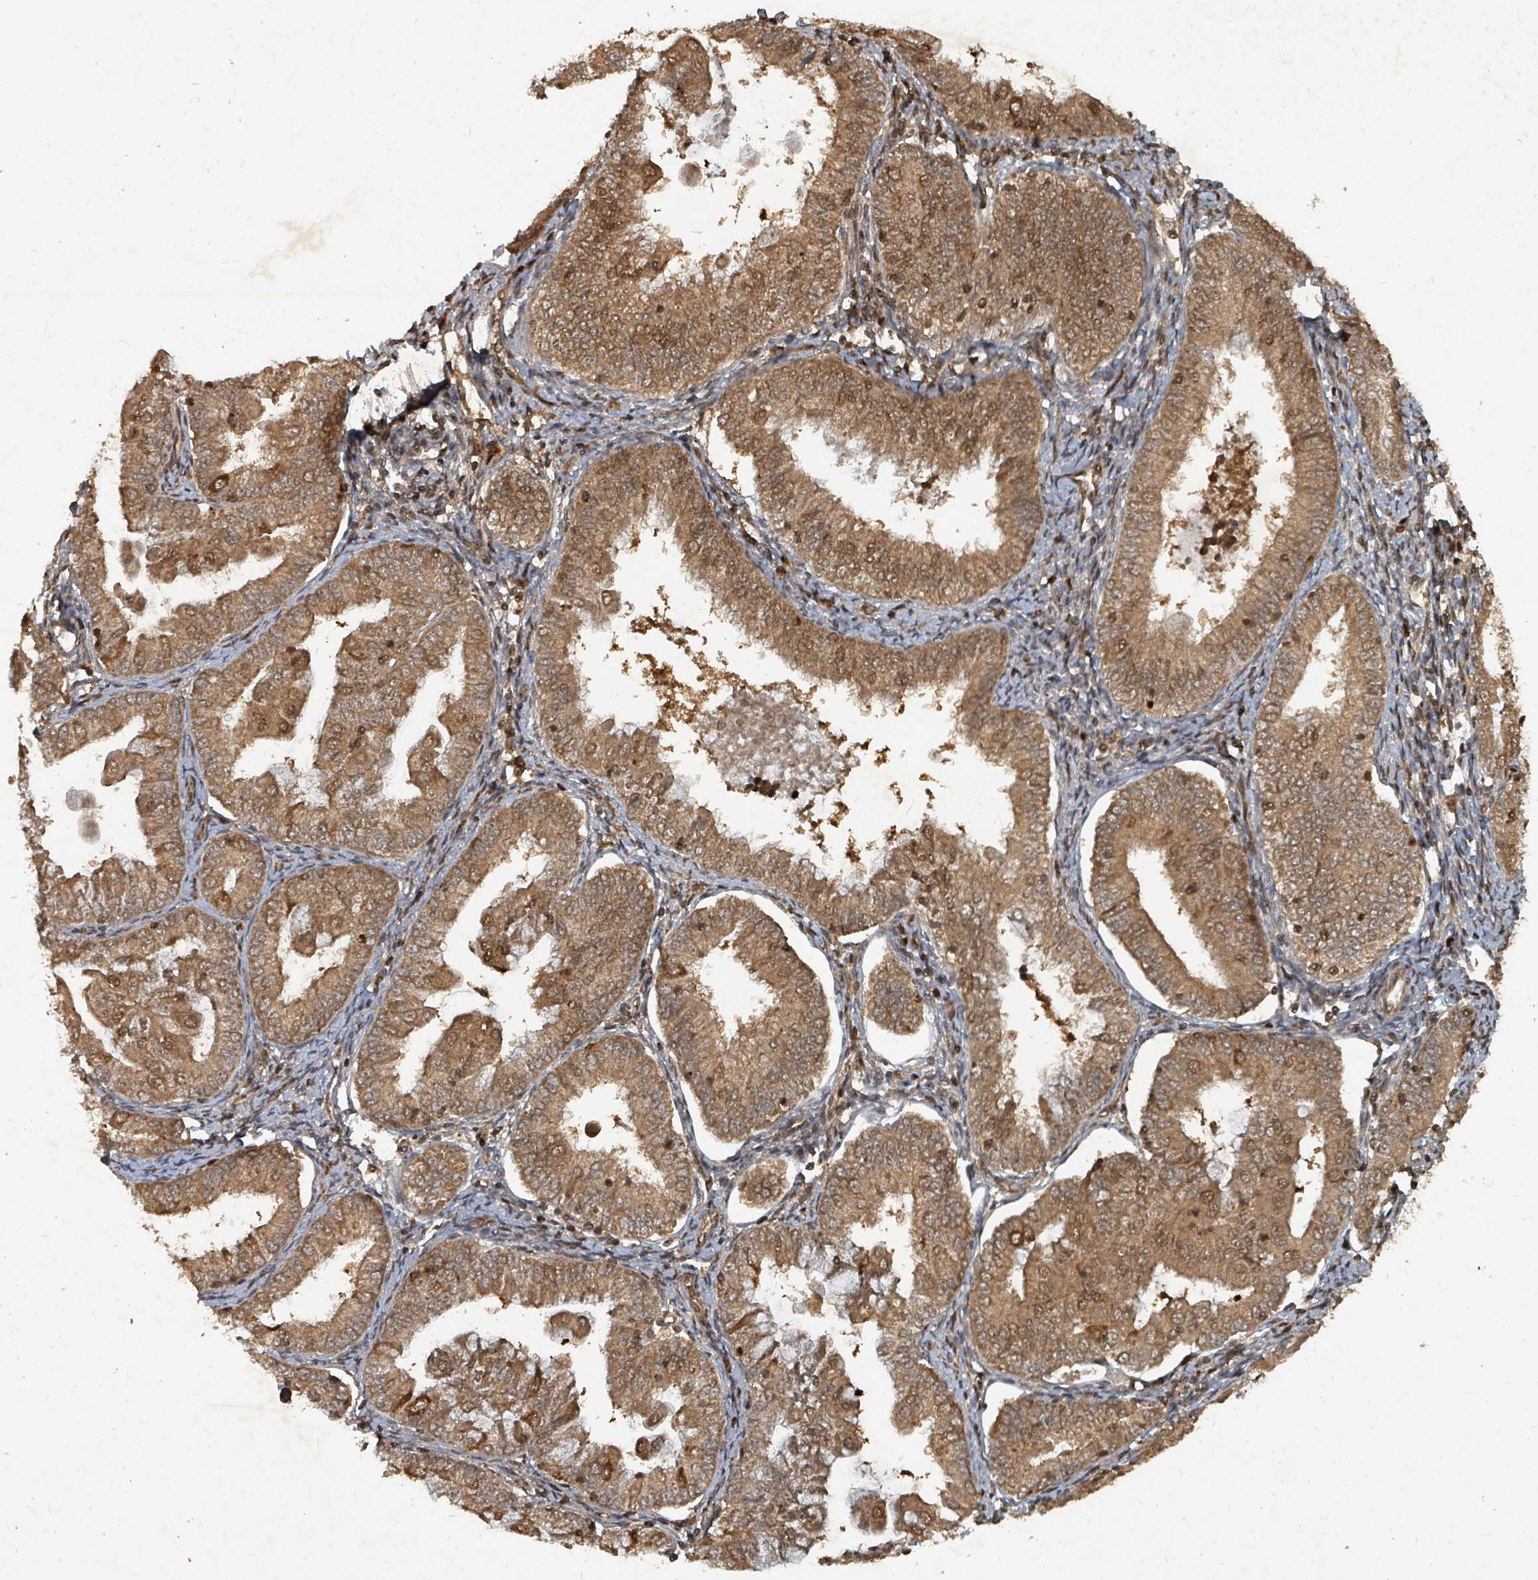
{"staining": {"intensity": "strong", "quantity": ">75%", "location": "cytoplasmic/membranous,nuclear"}, "tissue": "endometrial cancer", "cell_type": "Tumor cells", "image_type": "cancer", "snomed": [{"axis": "morphology", "description": "Adenocarcinoma, NOS"}, {"axis": "topography", "description": "Endometrium"}], "caption": "Immunohistochemistry image of endometrial adenocarcinoma stained for a protein (brown), which shows high levels of strong cytoplasmic/membranous and nuclear expression in approximately >75% of tumor cells.", "gene": "KDM4E", "patient": {"sex": "female", "age": 55}}